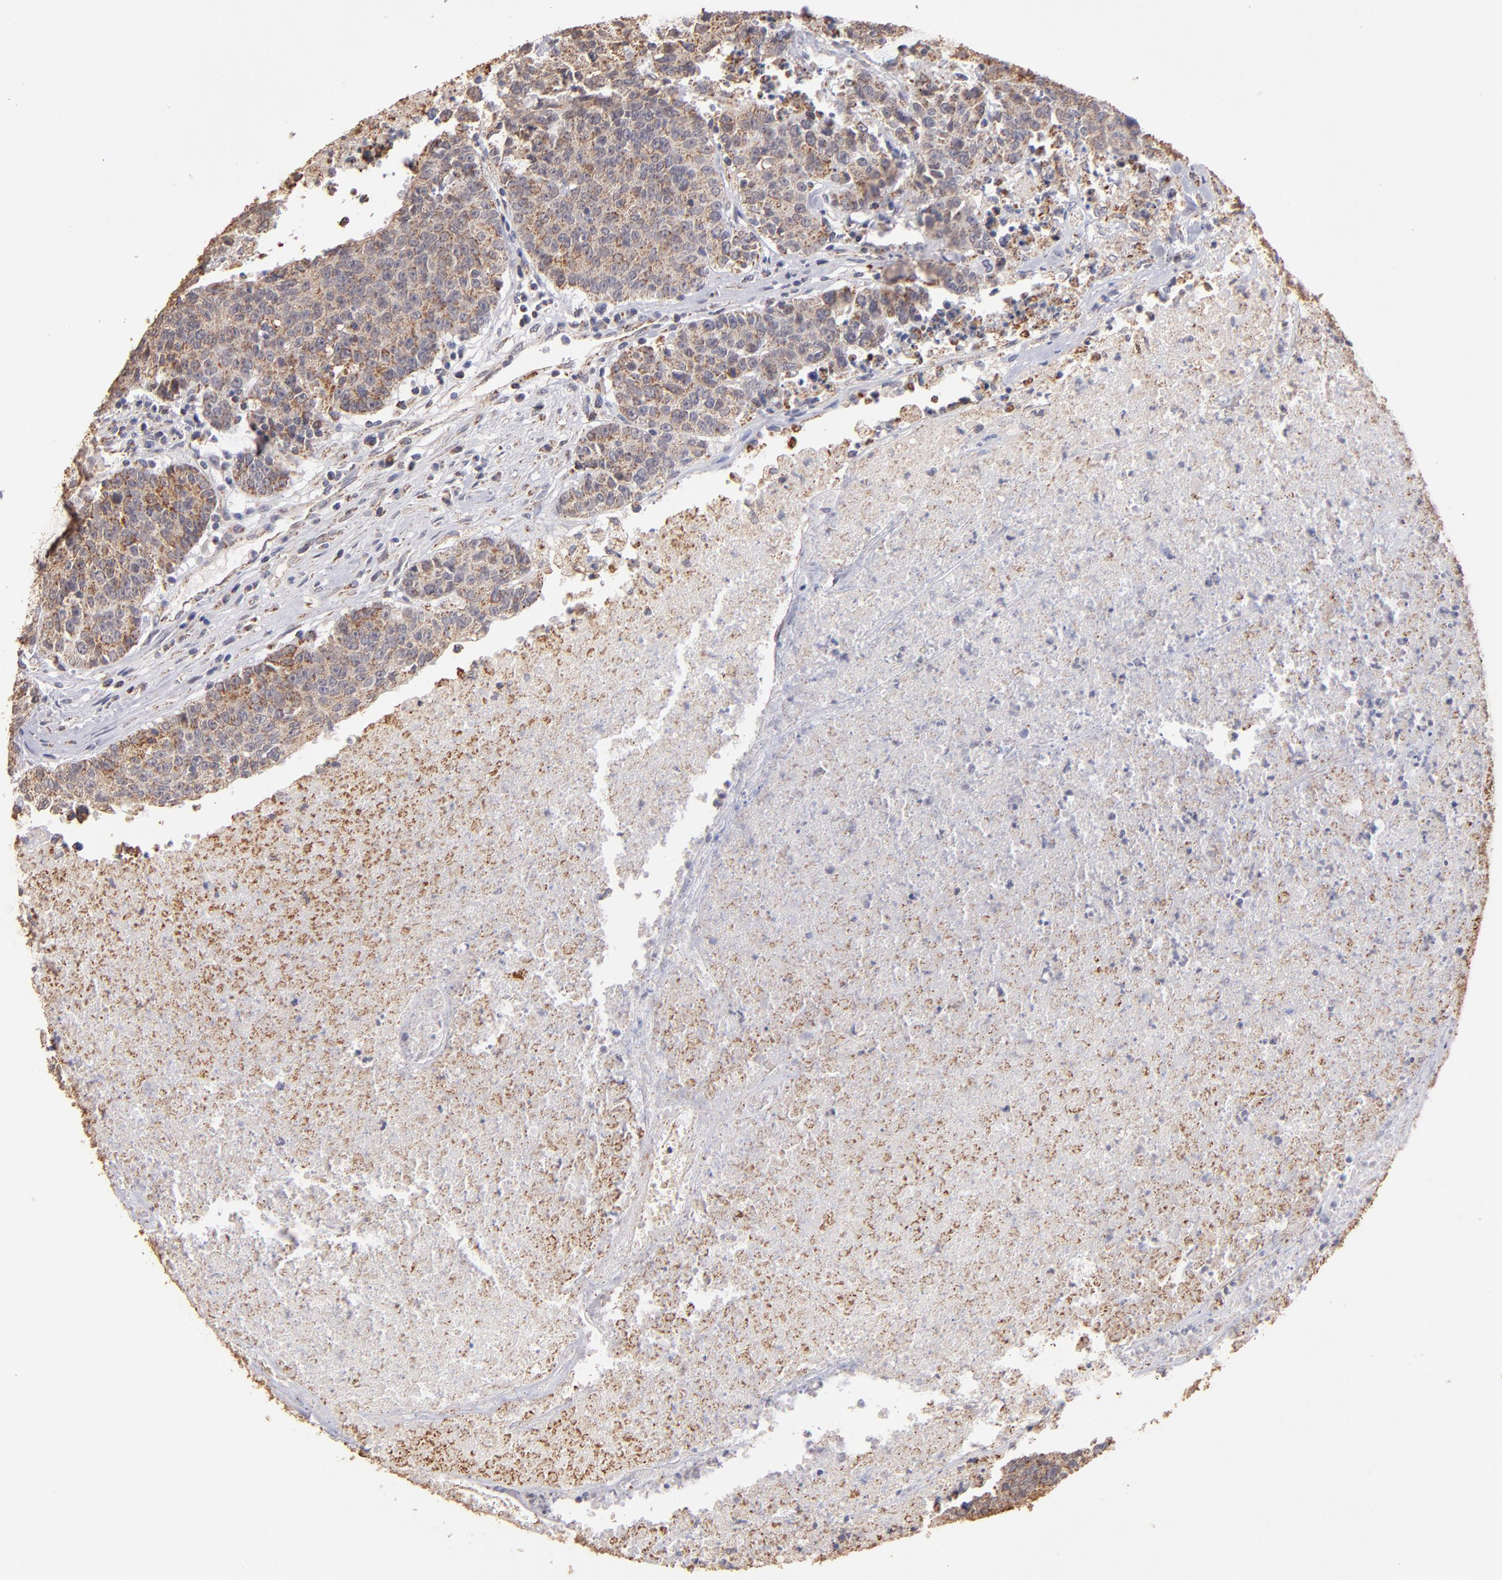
{"staining": {"intensity": "weak", "quantity": ">75%", "location": "cytoplasmic/membranous"}, "tissue": "colorectal cancer", "cell_type": "Tumor cells", "image_type": "cancer", "snomed": [{"axis": "morphology", "description": "Adenocarcinoma, NOS"}, {"axis": "topography", "description": "Colon"}], "caption": "Immunohistochemistry (IHC) image of colorectal cancer stained for a protein (brown), which demonstrates low levels of weak cytoplasmic/membranous expression in approximately >75% of tumor cells.", "gene": "DLST", "patient": {"sex": "female", "age": 53}}